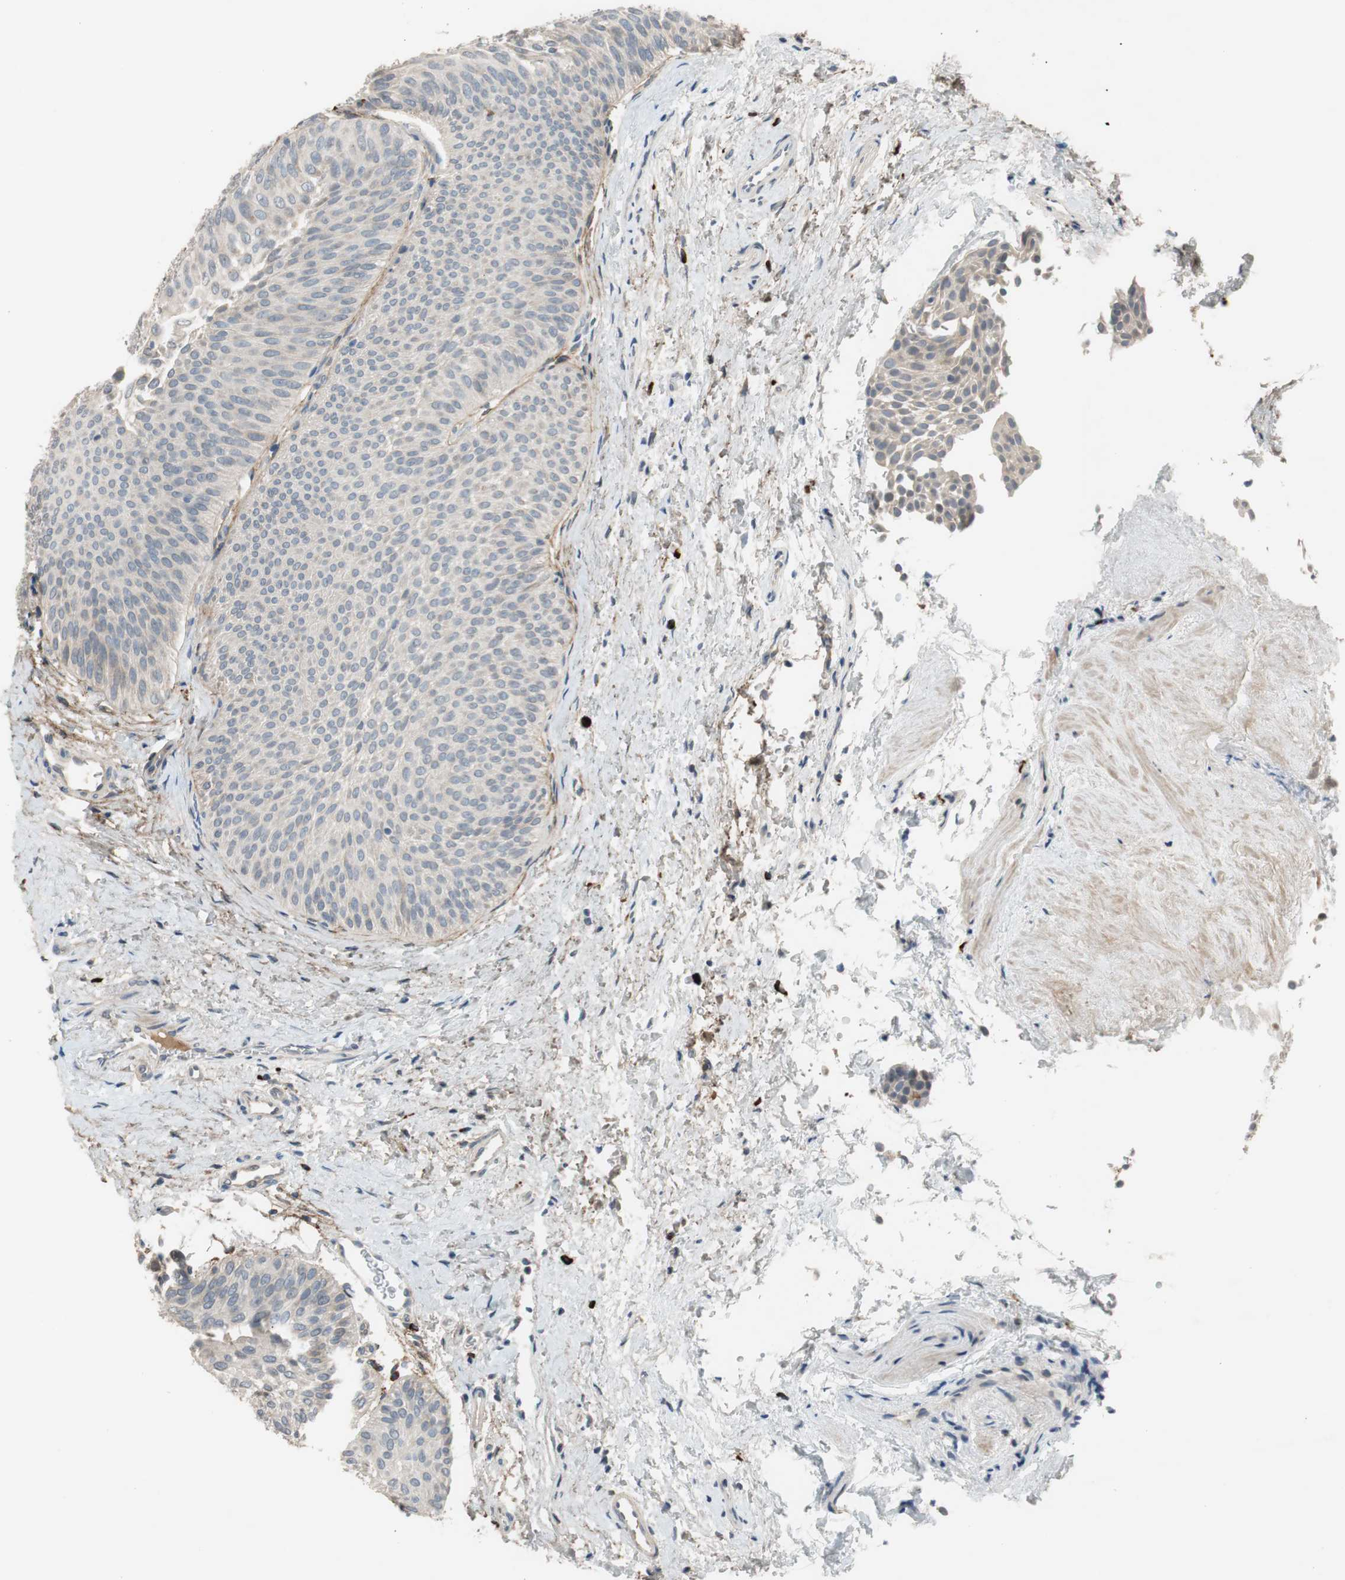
{"staining": {"intensity": "weak", "quantity": "25%-75%", "location": "cytoplasmic/membranous"}, "tissue": "urothelial cancer", "cell_type": "Tumor cells", "image_type": "cancer", "snomed": [{"axis": "morphology", "description": "Urothelial carcinoma, Low grade"}, {"axis": "topography", "description": "Urinary bladder"}], "caption": "A photomicrograph of human urothelial cancer stained for a protein reveals weak cytoplasmic/membranous brown staining in tumor cells.", "gene": "COL12A1", "patient": {"sex": "female", "age": 60}}